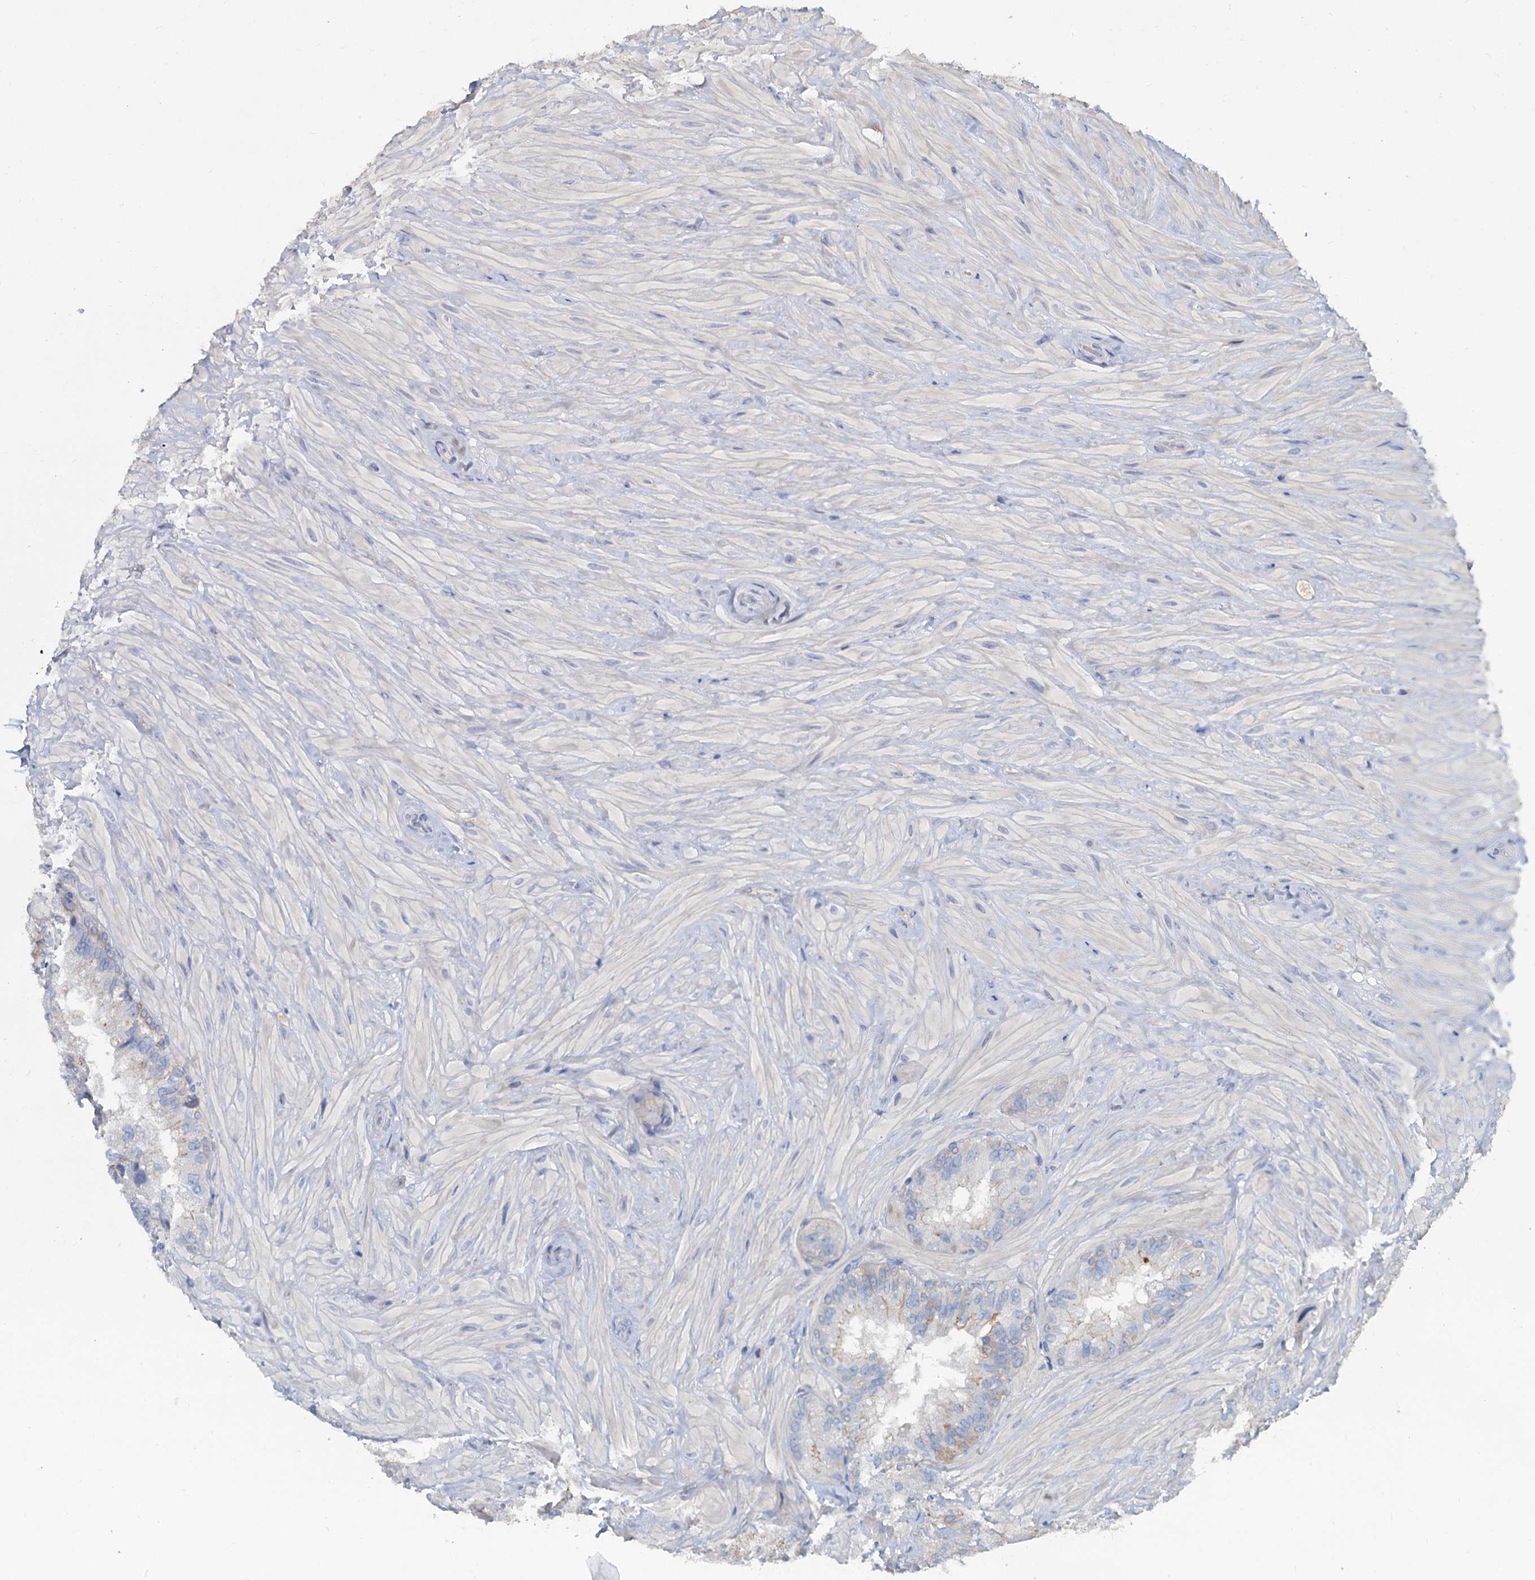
{"staining": {"intensity": "weak", "quantity": "<25%", "location": "cytoplasmic/membranous"}, "tissue": "seminal vesicle", "cell_type": "Glandular cells", "image_type": "normal", "snomed": [{"axis": "morphology", "description": "Normal tissue, NOS"}, {"axis": "topography", "description": "Prostate and seminal vesicle, NOS"}, {"axis": "topography", "description": "Prostate"}, {"axis": "topography", "description": "Seminal veicle"}], "caption": "Immunohistochemical staining of benign human seminal vesicle reveals no significant positivity in glandular cells.", "gene": "ACSM3", "patient": {"sex": "male", "age": 67}}